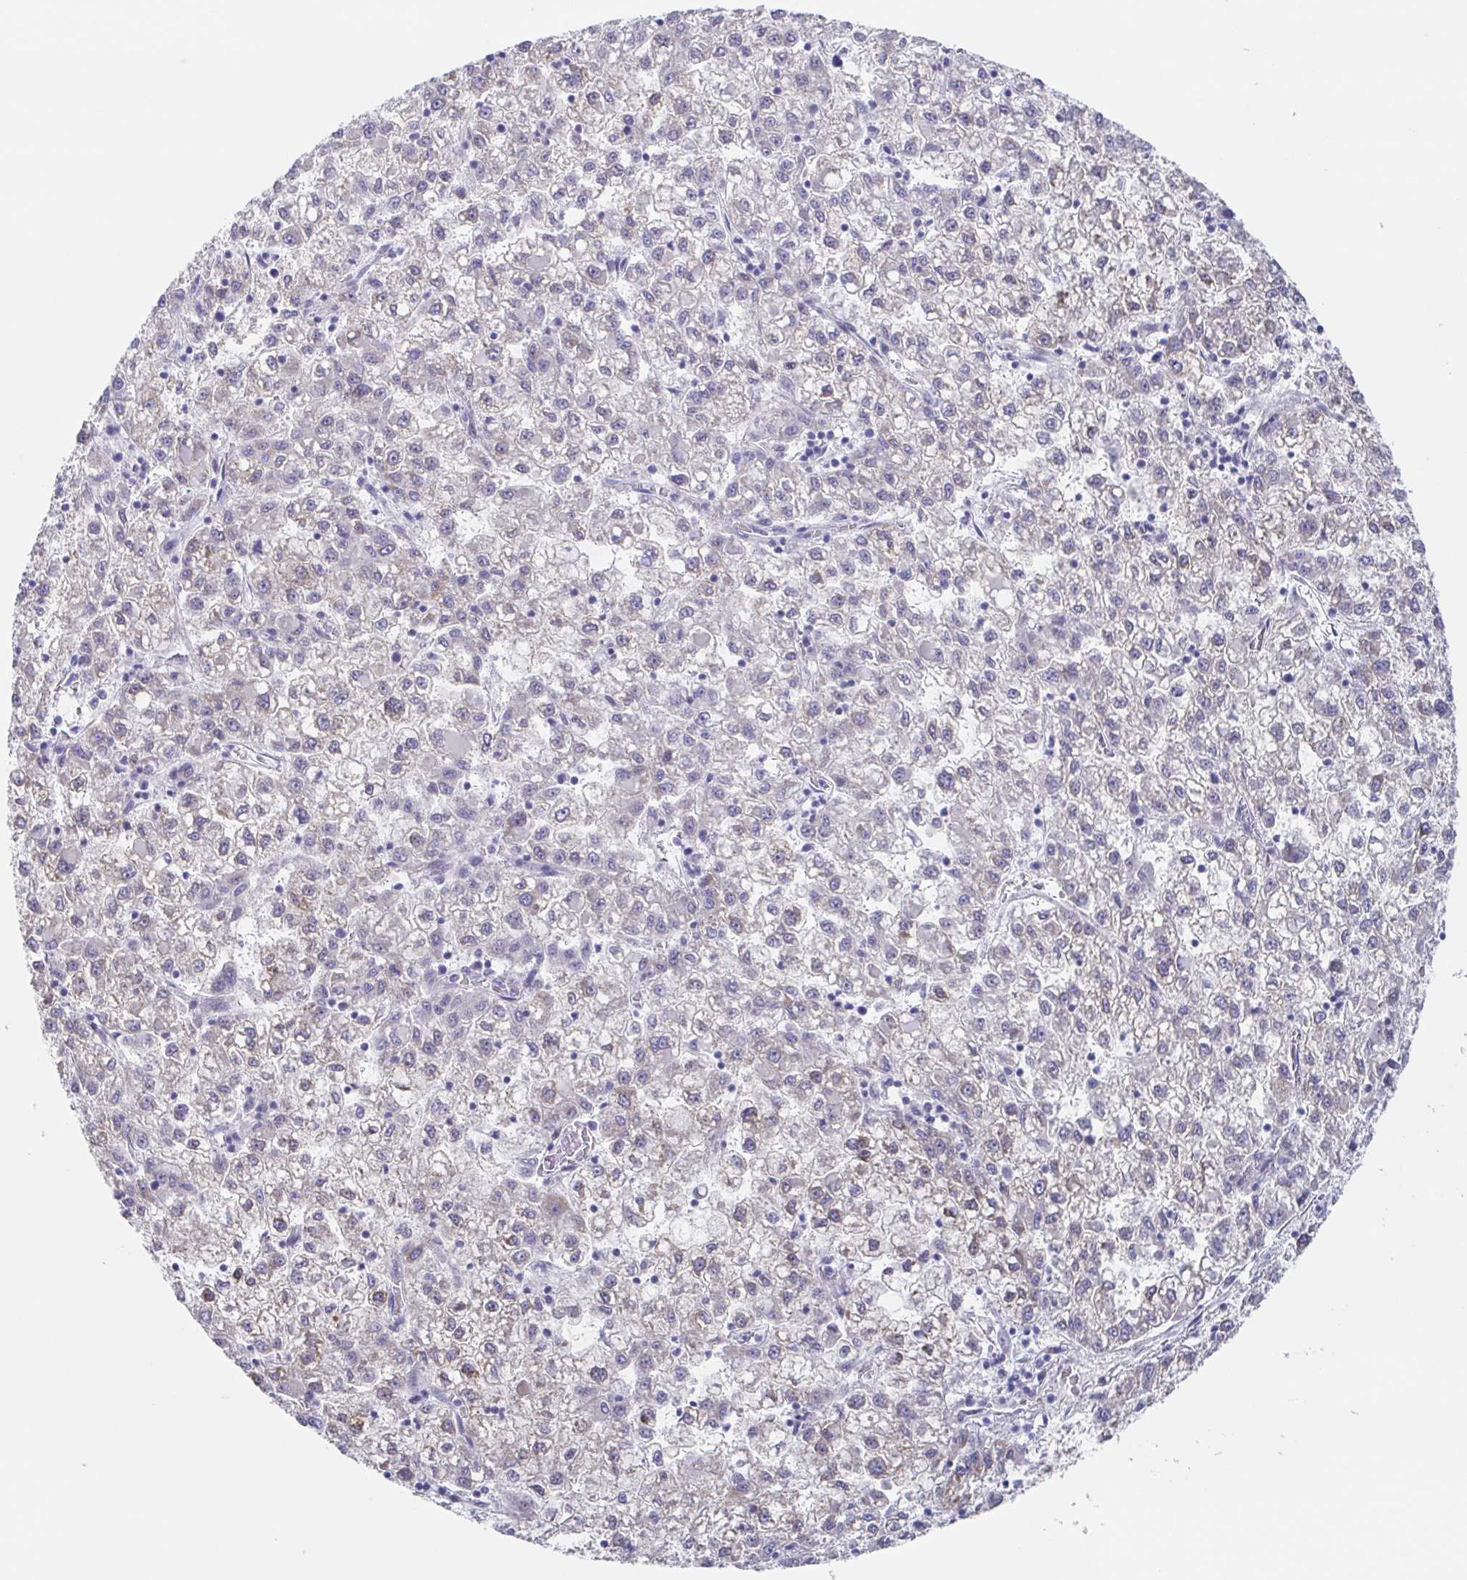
{"staining": {"intensity": "negative", "quantity": "none", "location": "none"}, "tissue": "liver cancer", "cell_type": "Tumor cells", "image_type": "cancer", "snomed": [{"axis": "morphology", "description": "Carcinoma, Hepatocellular, NOS"}, {"axis": "topography", "description": "Liver"}], "caption": "Histopathology image shows no significant protein positivity in tumor cells of liver cancer (hepatocellular carcinoma).", "gene": "POU2F3", "patient": {"sex": "male", "age": 40}}